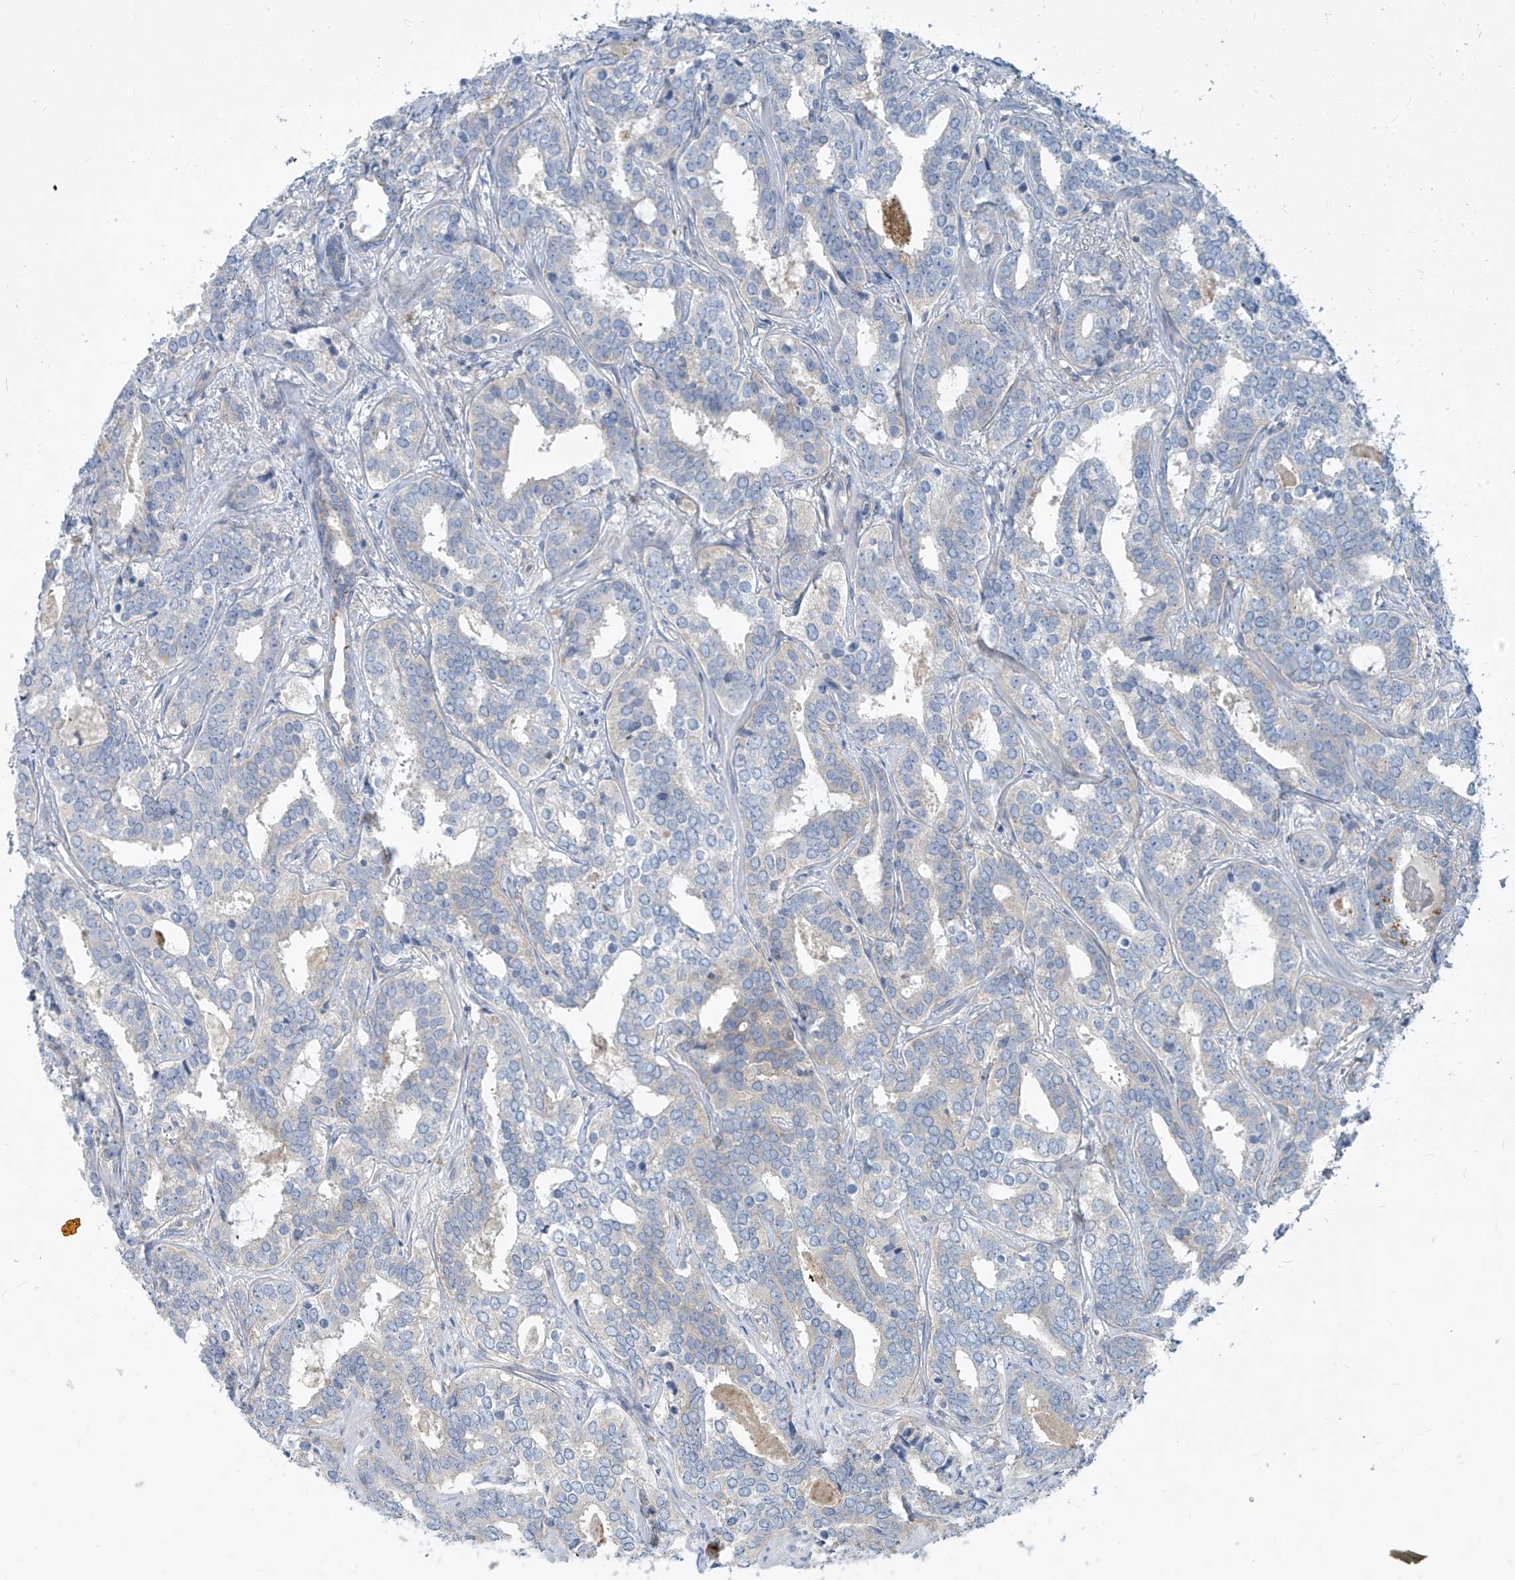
{"staining": {"intensity": "negative", "quantity": "none", "location": "none"}, "tissue": "prostate cancer", "cell_type": "Tumor cells", "image_type": "cancer", "snomed": [{"axis": "morphology", "description": "Adenocarcinoma, High grade"}, {"axis": "topography", "description": "Prostate"}], "caption": "Tumor cells show no significant expression in prostate cancer.", "gene": "DGKQ", "patient": {"sex": "male", "age": 62}}